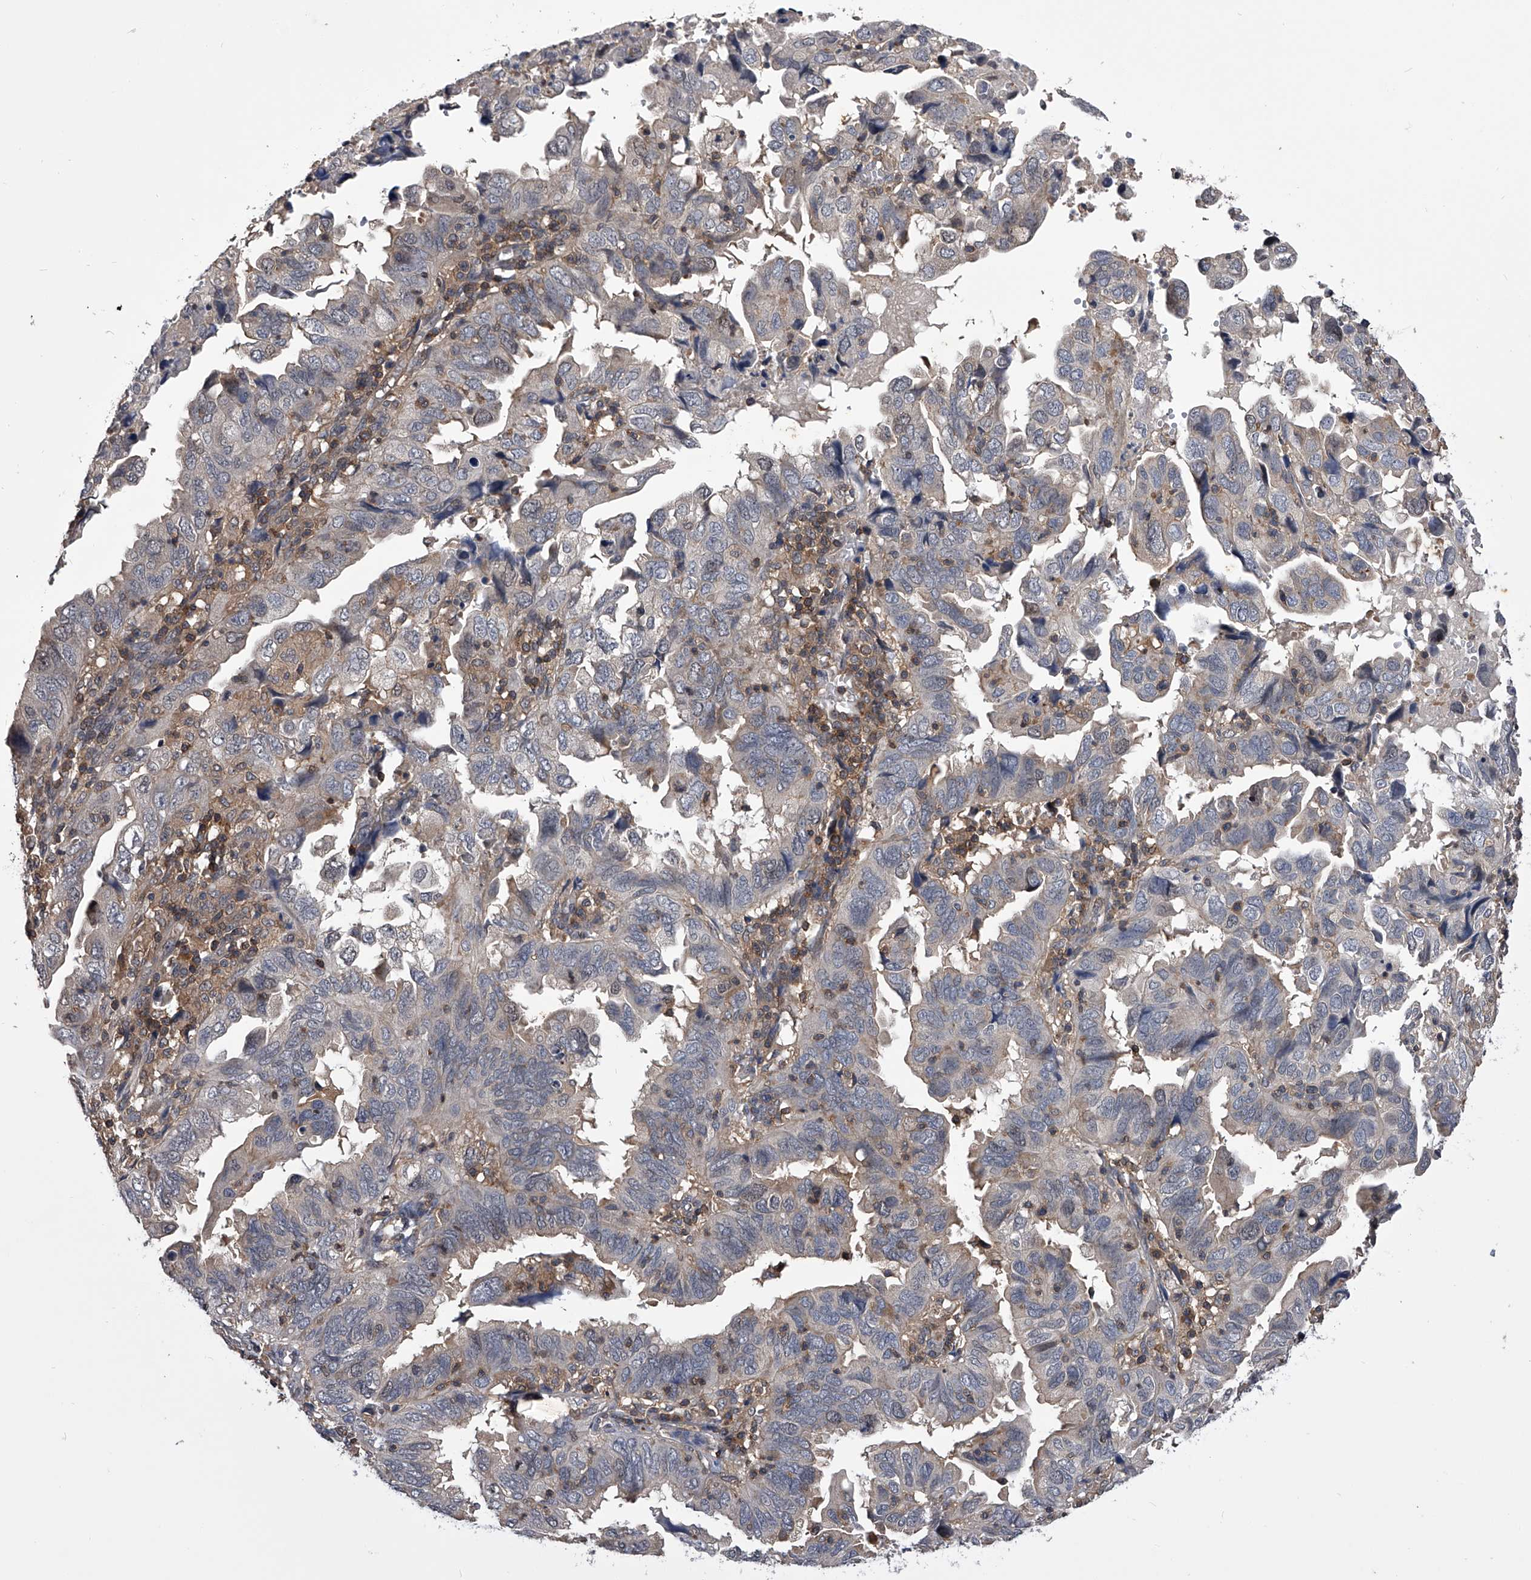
{"staining": {"intensity": "negative", "quantity": "none", "location": "none"}, "tissue": "endometrial cancer", "cell_type": "Tumor cells", "image_type": "cancer", "snomed": [{"axis": "morphology", "description": "Adenocarcinoma, NOS"}, {"axis": "topography", "description": "Uterus"}], "caption": "IHC micrograph of neoplastic tissue: endometrial cancer stained with DAB exhibits no significant protein expression in tumor cells.", "gene": "PAN3", "patient": {"sex": "female", "age": 77}}